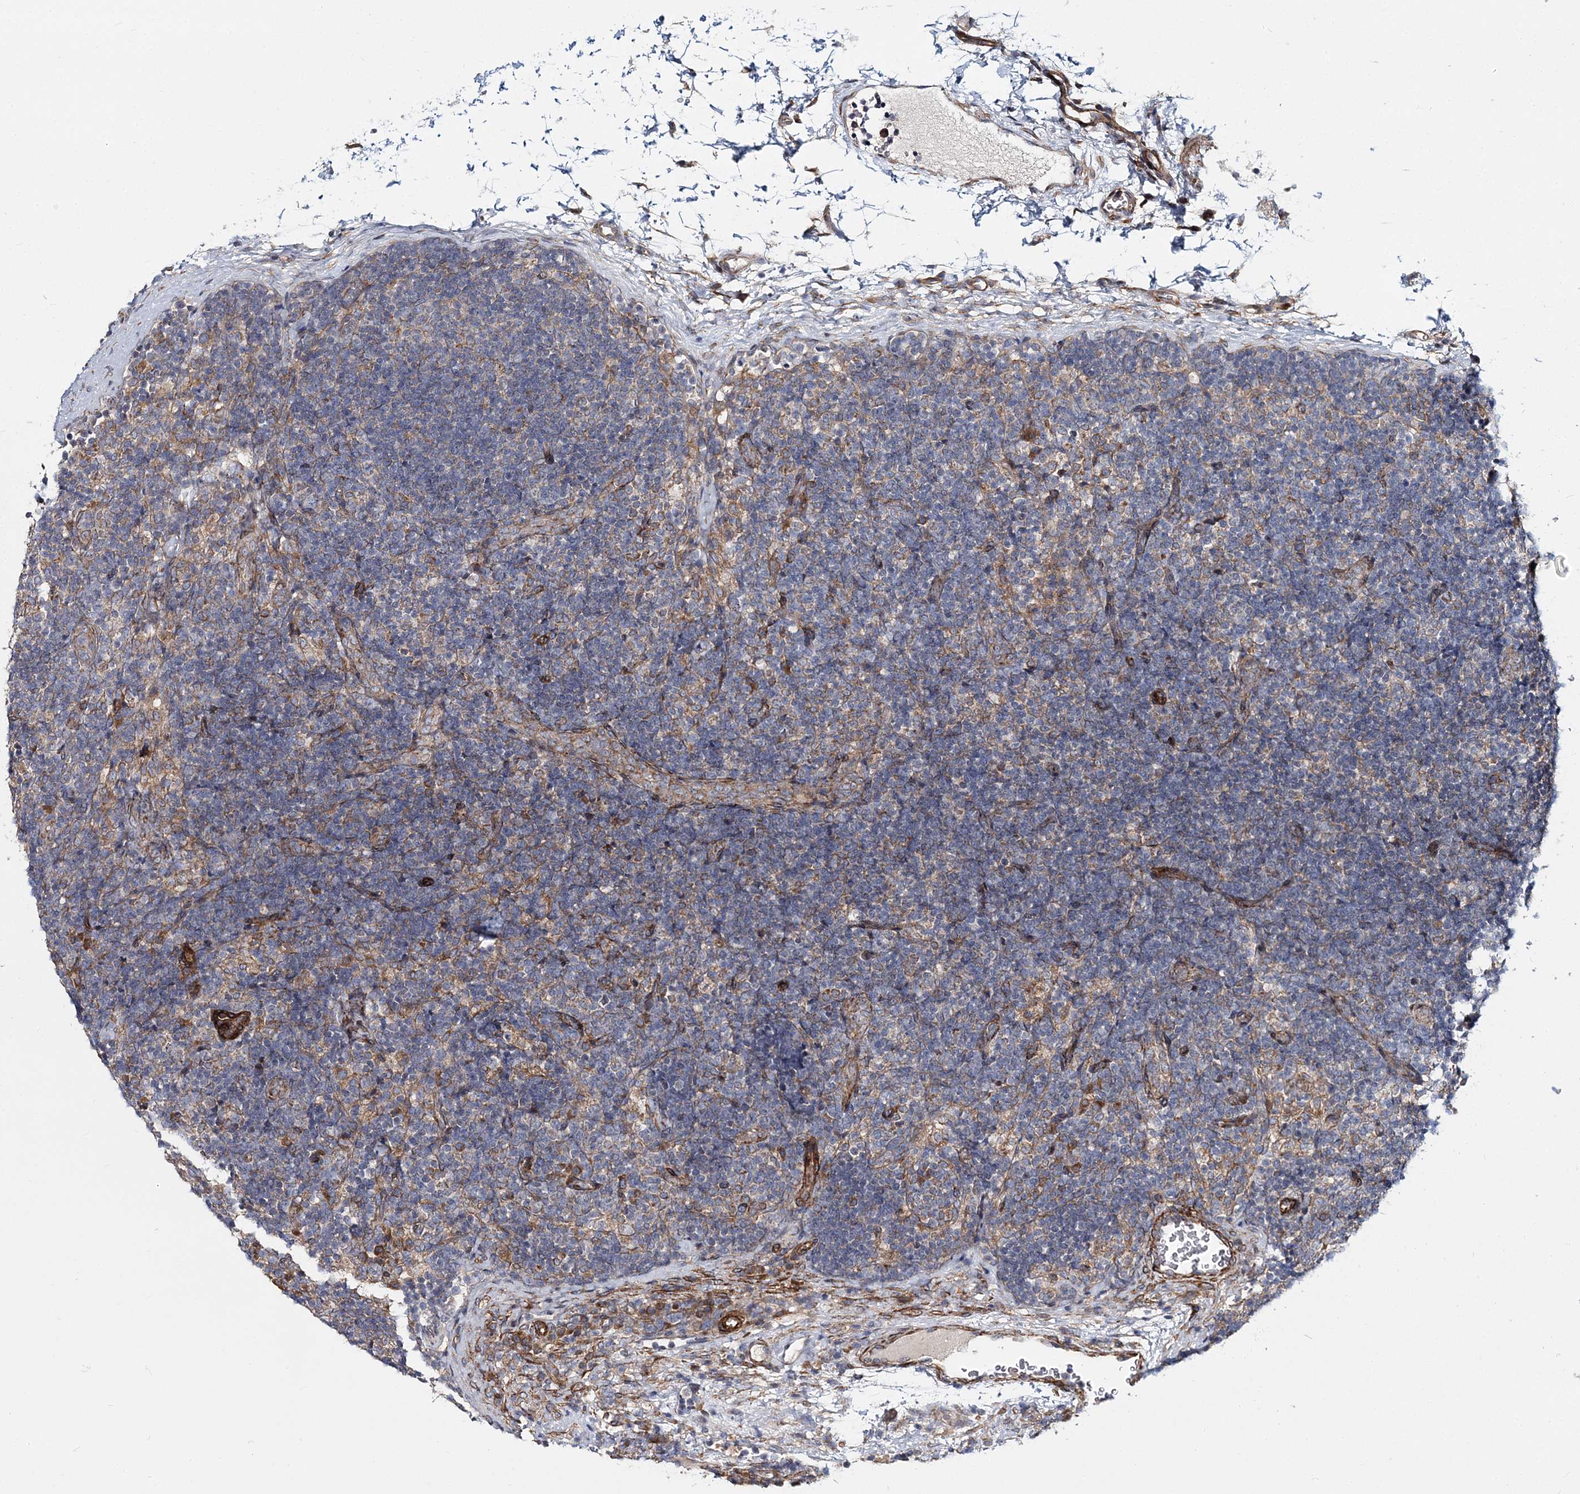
{"staining": {"intensity": "moderate", "quantity": "<25%", "location": "cytoplasmic/membranous"}, "tissue": "lymph node", "cell_type": "Germinal center cells", "image_type": "normal", "snomed": [{"axis": "morphology", "description": "Normal tissue, NOS"}, {"axis": "topography", "description": "Lymph node"}], "caption": "Unremarkable lymph node reveals moderate cytoplasmic/membranous staining in about <25% of germinal center cells, visualized by immunohistochemistry. The staining was performed using DAB to visualize the protein expression in brown, while the nuclei were stained in blue with hematoxylin (Magnification: 20x).", "gene": "NBAS", "patient": {"sex": "female", "age": 22}}